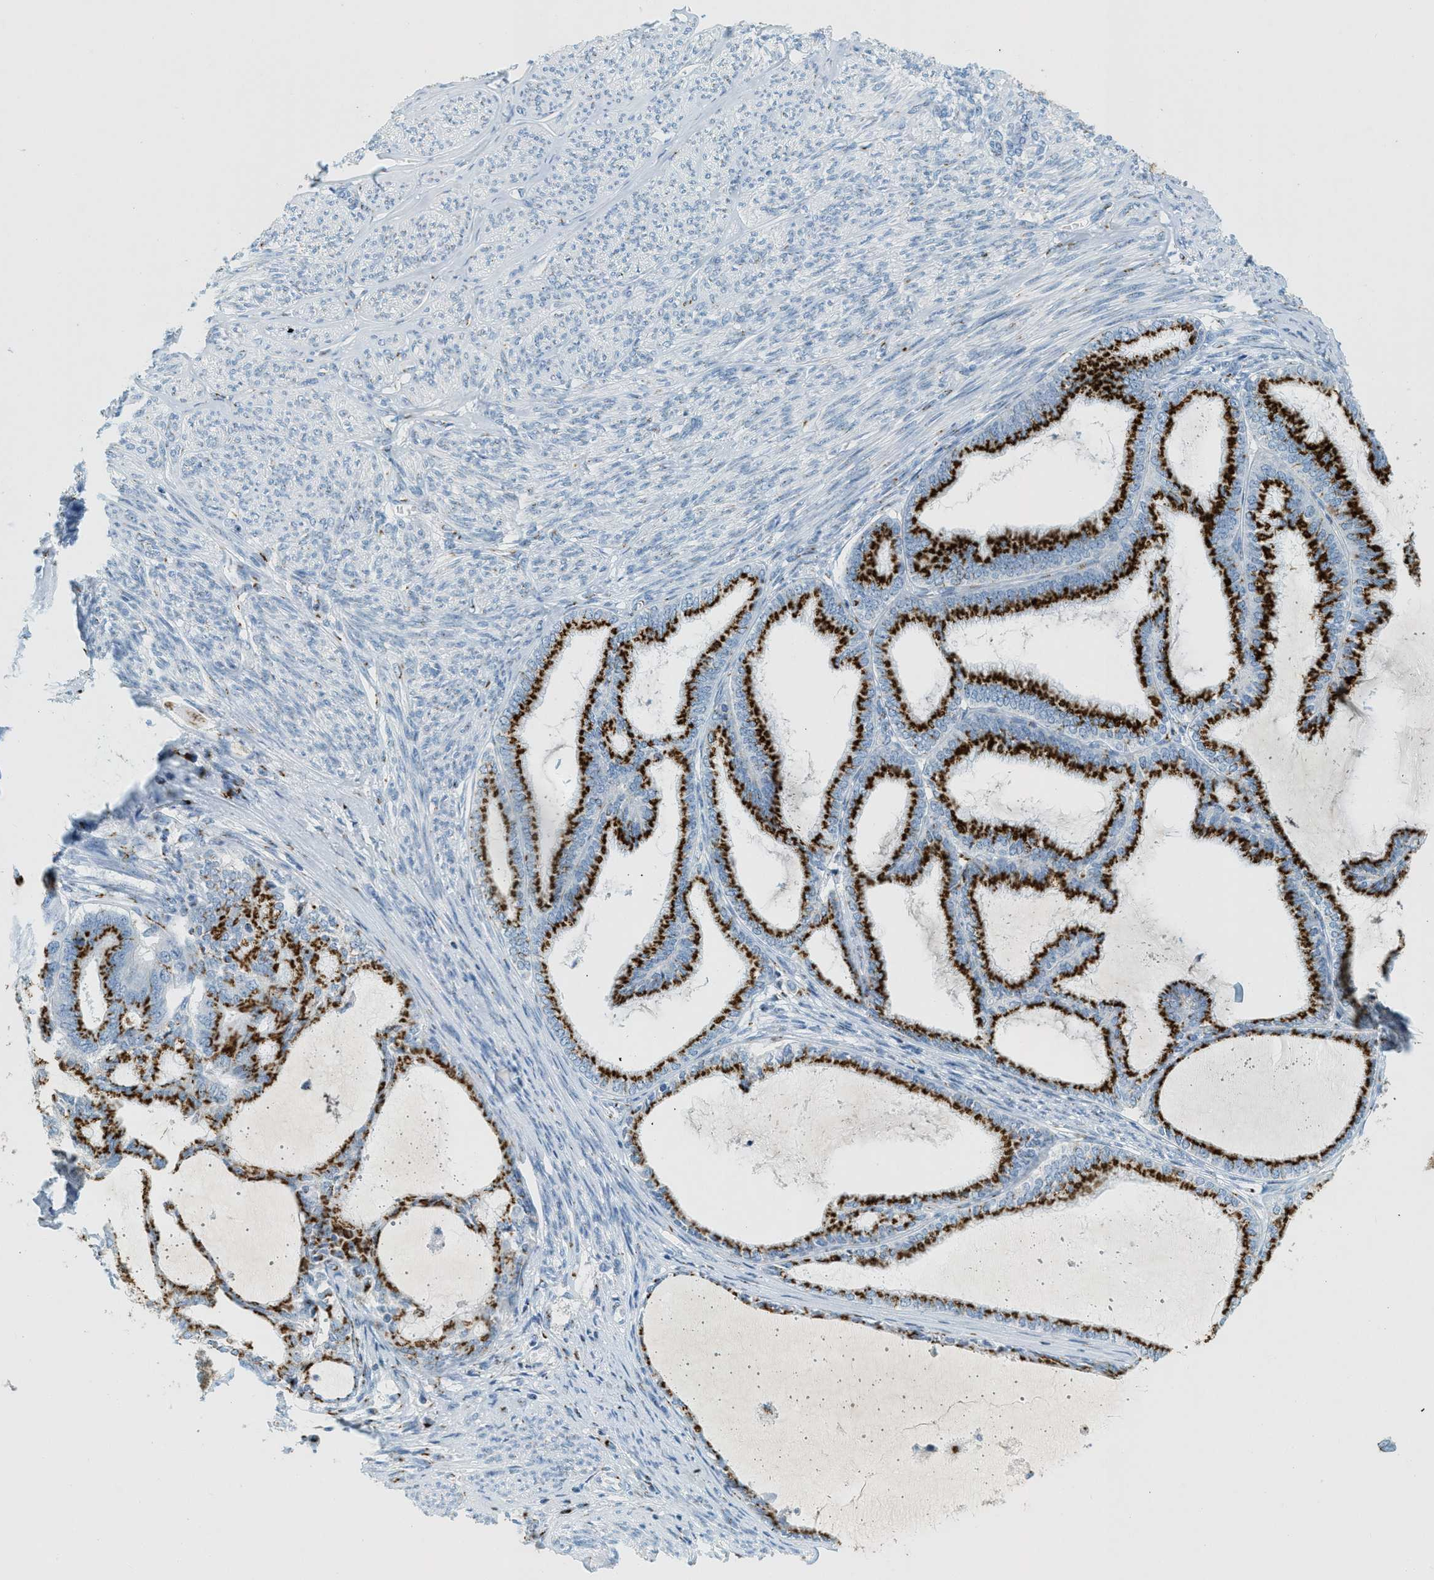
{"staining": {"intensity": "strong", "quantity": ">75%", "location": "cytoplasmic/membranous"}, "tissue": "endometrial cancer", "cell_type": "Tumor cells", "image_type": "cancer", "snomed": [{"axis": "morphology", "description": "Adenocarcinoma, NOS"}, {"axis": "topography", "description": "Endometrium"}], "caption": "This is a photomicrograph of immunohistochemistry (IHC) staining of adenocarcinoma (endometrial), which shows strong positivity in the cytoplasmic/membranous of tumor cells.", "gene": "ENTPD4", "patient": {"sex": "female", "age": 86}}